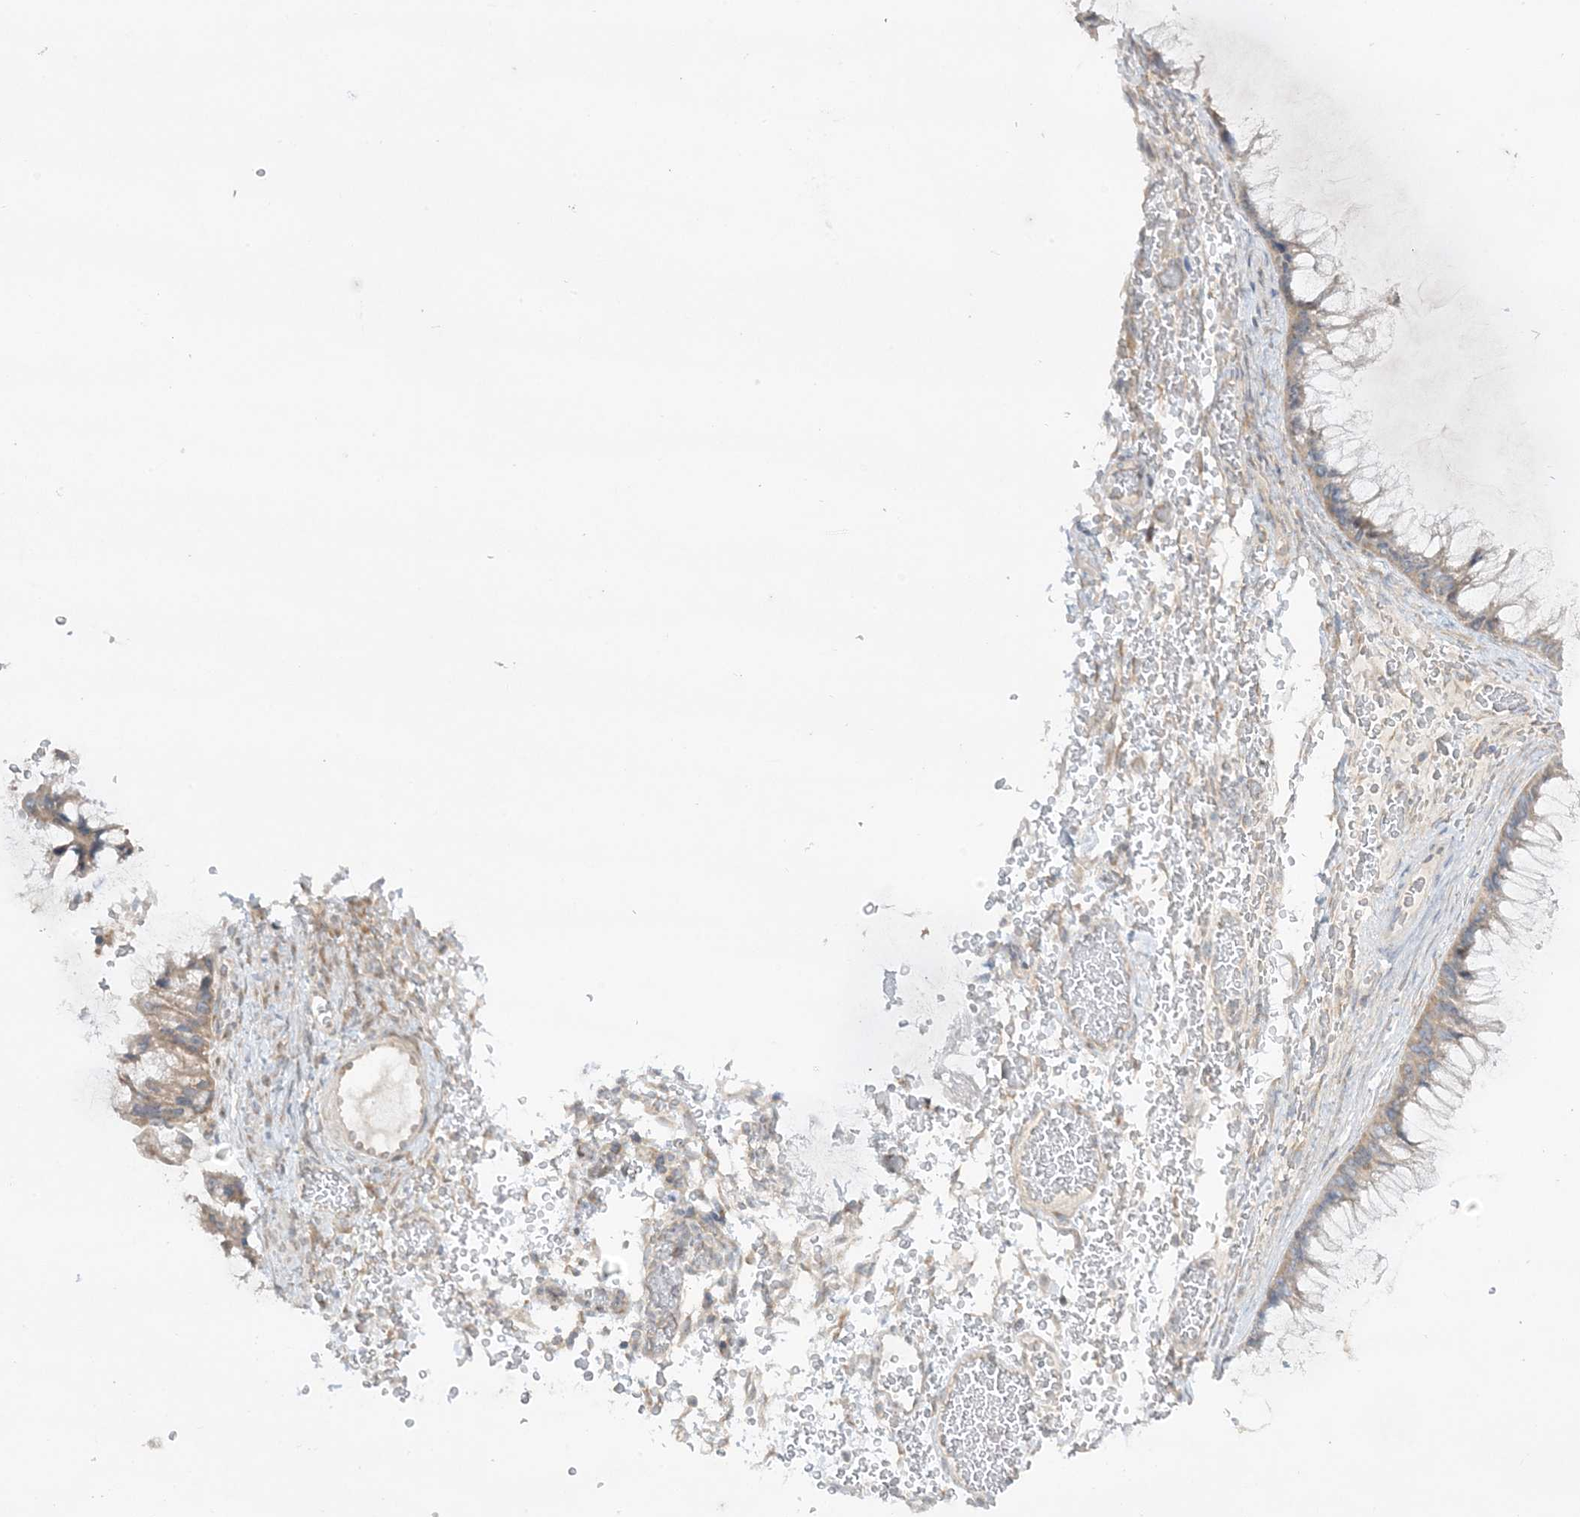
{"staining": {"intensity": "weak", "quantity": "<25%", "location": "cytoplasmic/membranous"}, "tissue": "ovarian cancer", "cell_type": "Tumor cells", "image_type": "cancer", "snomed": [{"axis": "morphology", "description": "Cystadenocarcinoma, mucinous, NOS"}, {"axis": "topography", "description": "Ovary"}], "caption": "Tumor cells are negative for brown protein staining in ovarian cancer (mucinous cystadenocarcinoma).", "gene": "RPP40", "patient": {"sex": "female", "age": 37}}